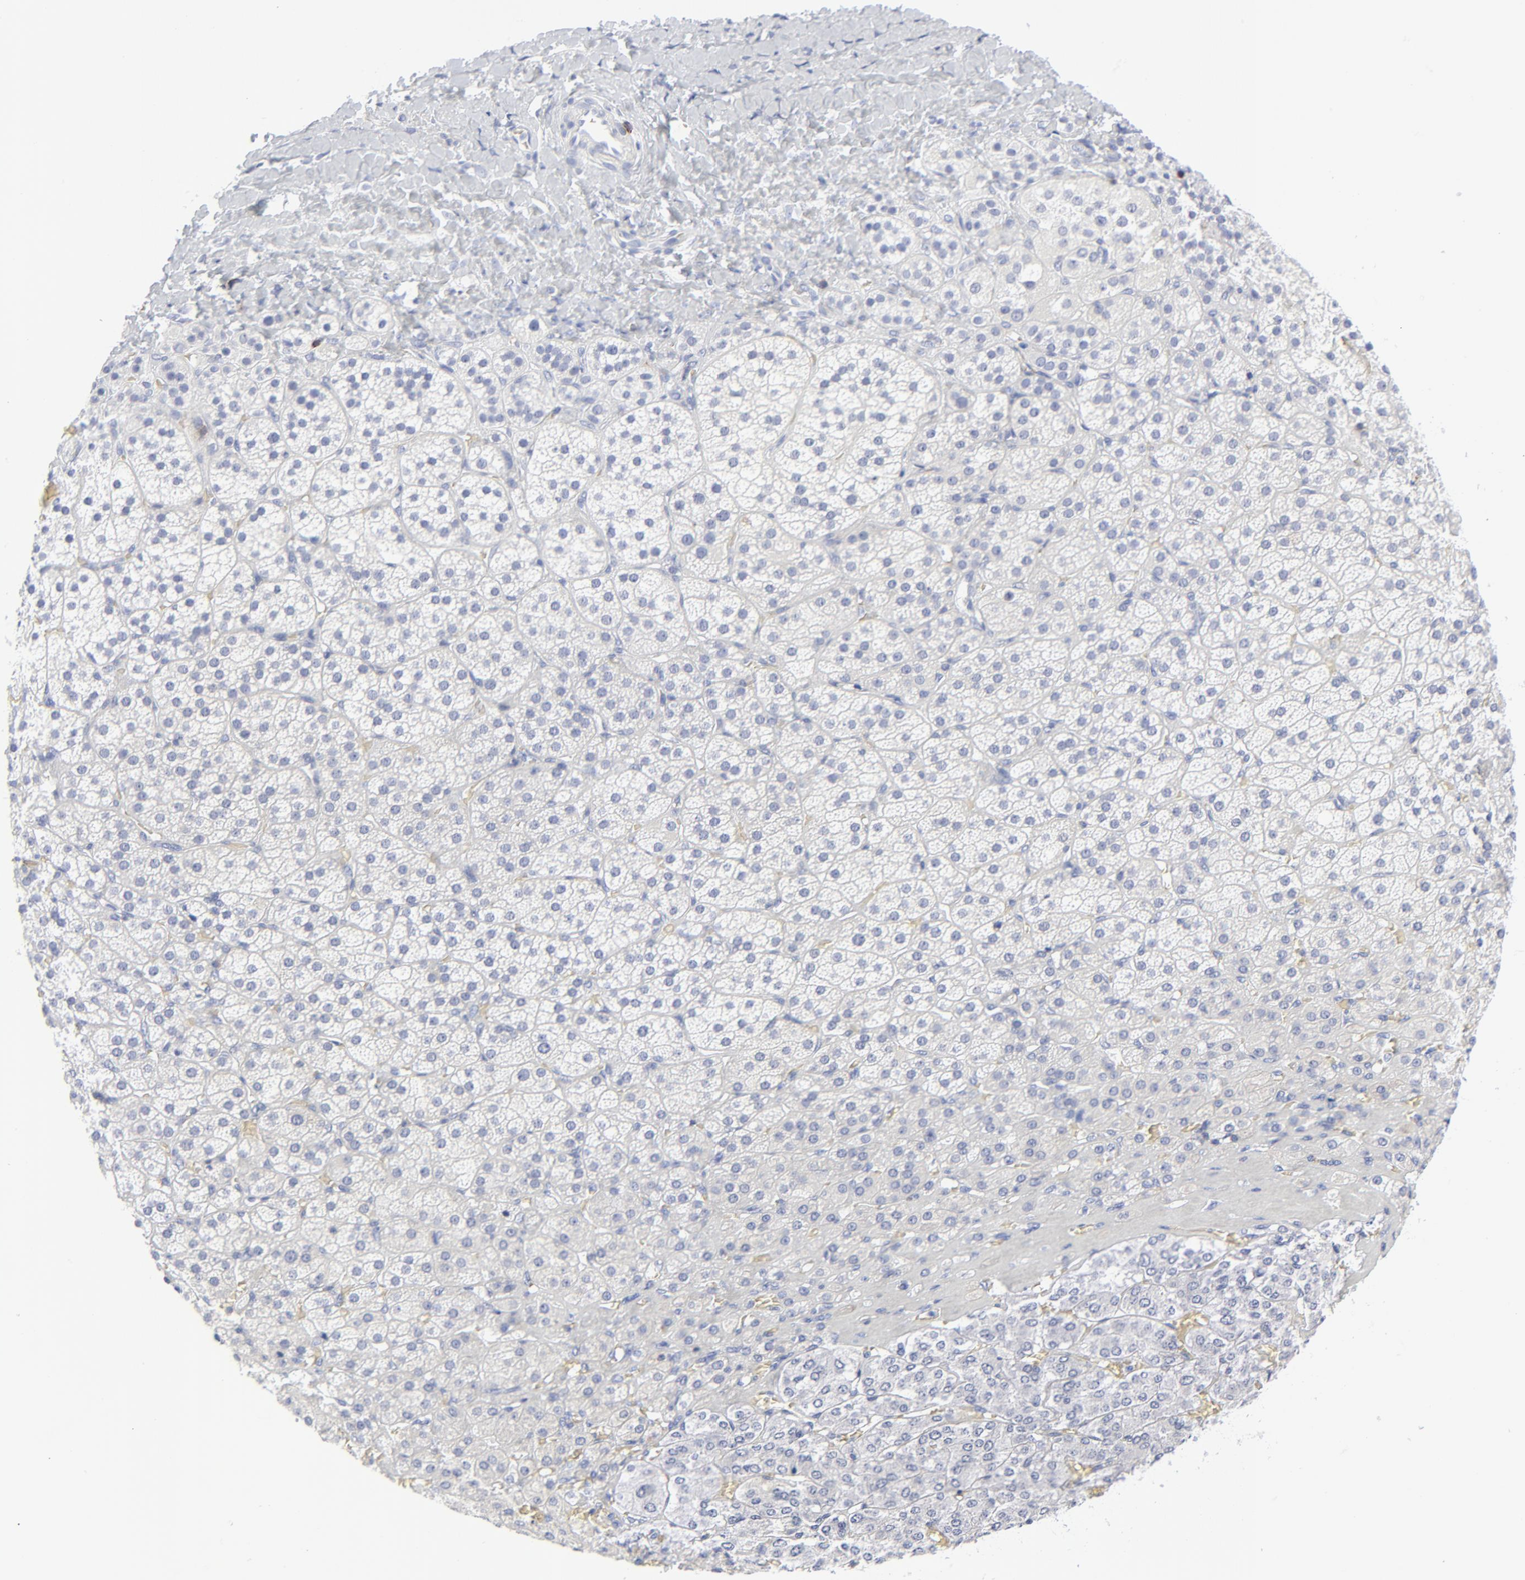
{"staining": {"intensity": "negative", "quantity": "none", "location": "none"}, "tissue": "adrenal gland", "cell_type": "Glandular cells", "image_type": "normal", "snomed": [{"axis": "morphology", "description": "Normal tissue, NOS"}, {"axis": "topography", "description": "Adrenal gland"}], "caption": "An IHC image of unremarkable adrenal gland is shown. There is no staining in glandular cells of adrenal gland.", "gene": "LCK", "patient": {"sex": "female", "age": 71}}